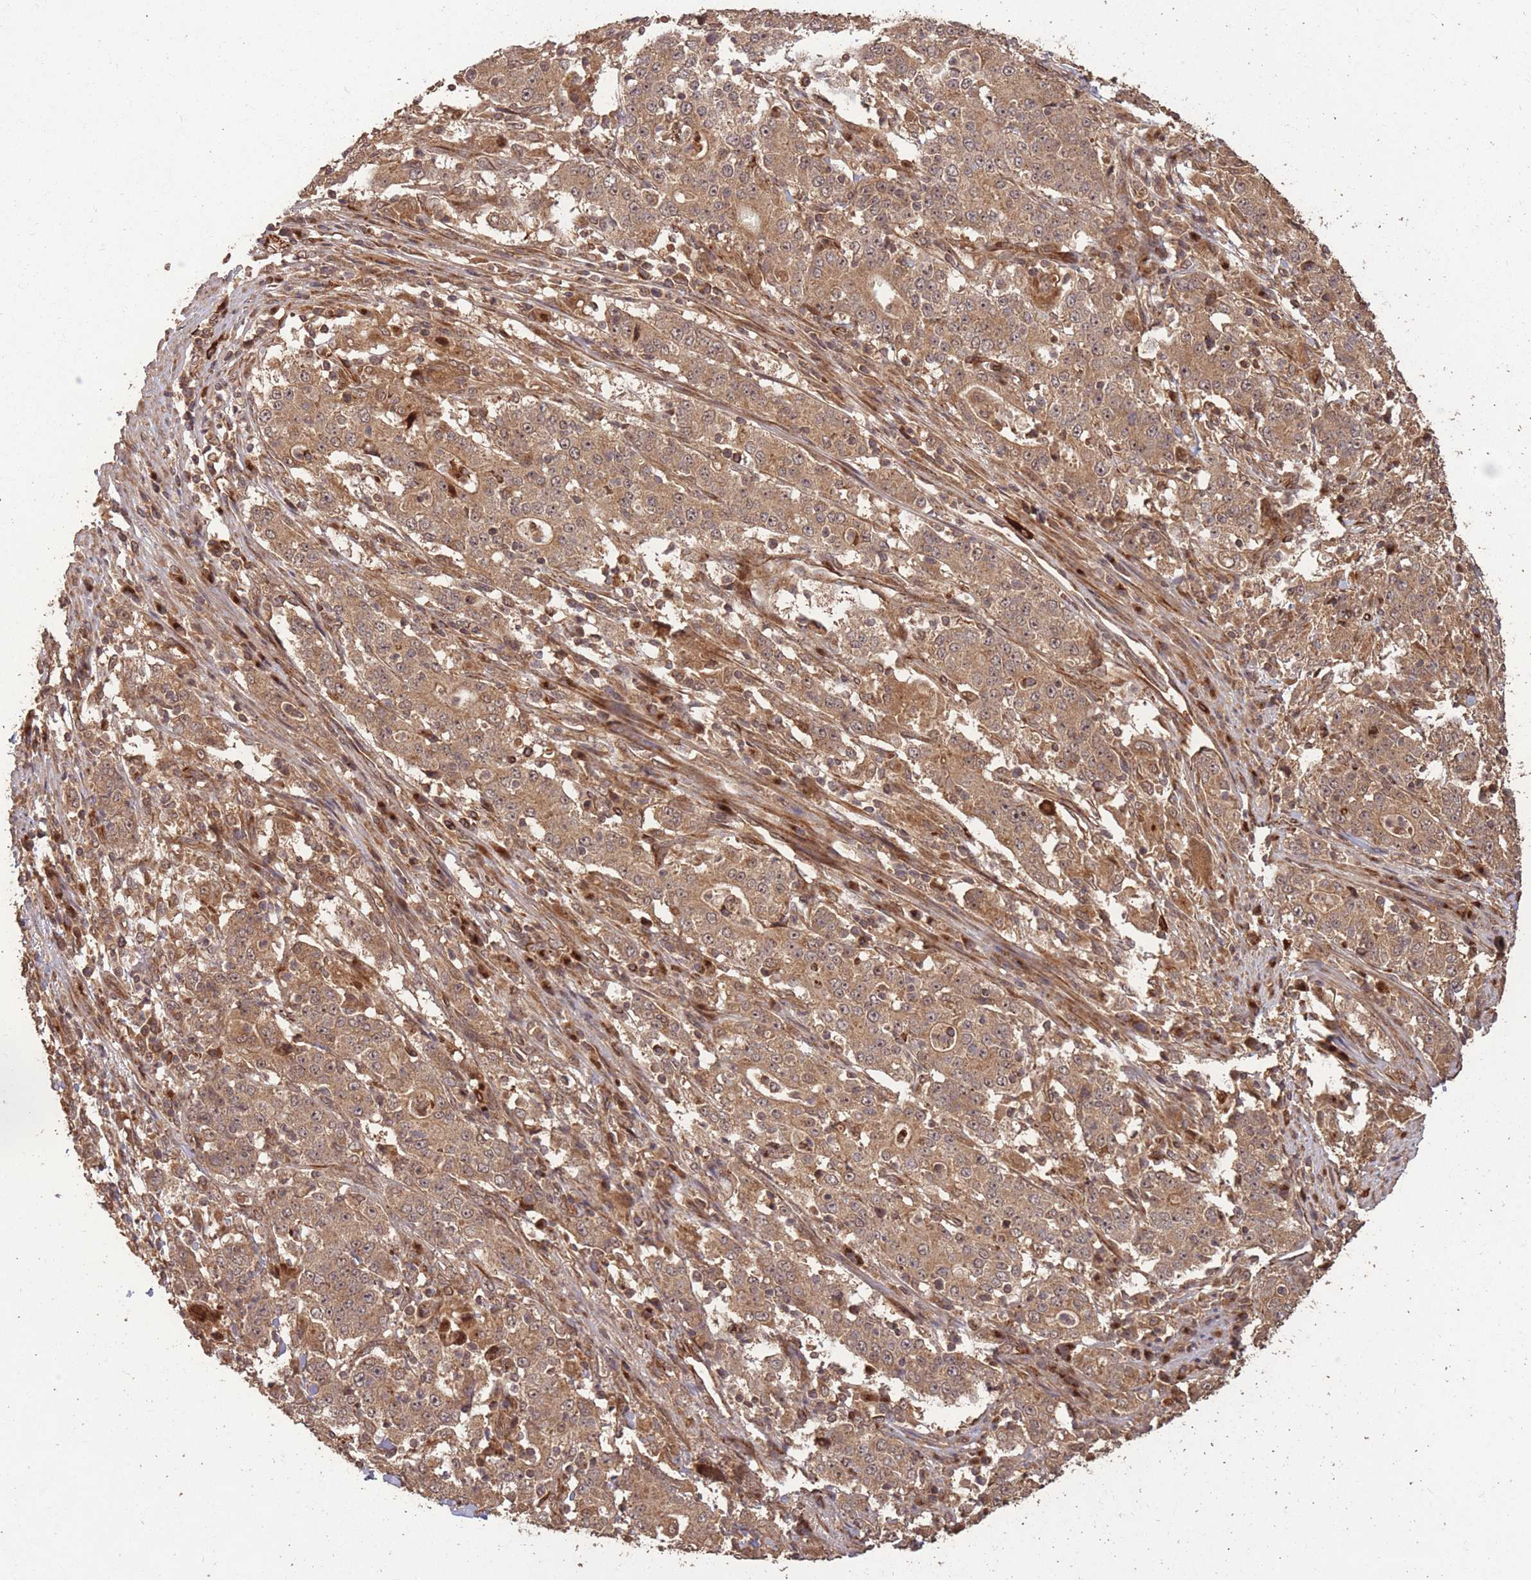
{"staining": {"intensity": "moderate", "quantity": ">75%", "location": "cytoplasmic/membranous,nuclear"}, "tissue": "stomach cancer", "cell_type": "Tumor cells", "image_type": "cancer", "snomed": [{"axis": "morphology", "description": "Normal tissue, NOS"}, {"axis": "morphology", "description": "Adenocarcinoma, NOS"}, {"axis": "topography", "description": "Stomach, upper"}, {"axis": "topography", "description": "Stomach"}], "caption": "The micrograph demonstrates staining of stomach cancer, revealing moderate cytoplasmic/membranous and nuclear protein staining (brown color) within tumor cells. (Stains: DAB in brown, nuclei in blue, Microscopy: brightfield microscopy at high magnification).", "gene": "ERBB3", "patient": {"sex": "male", "age": 59}}